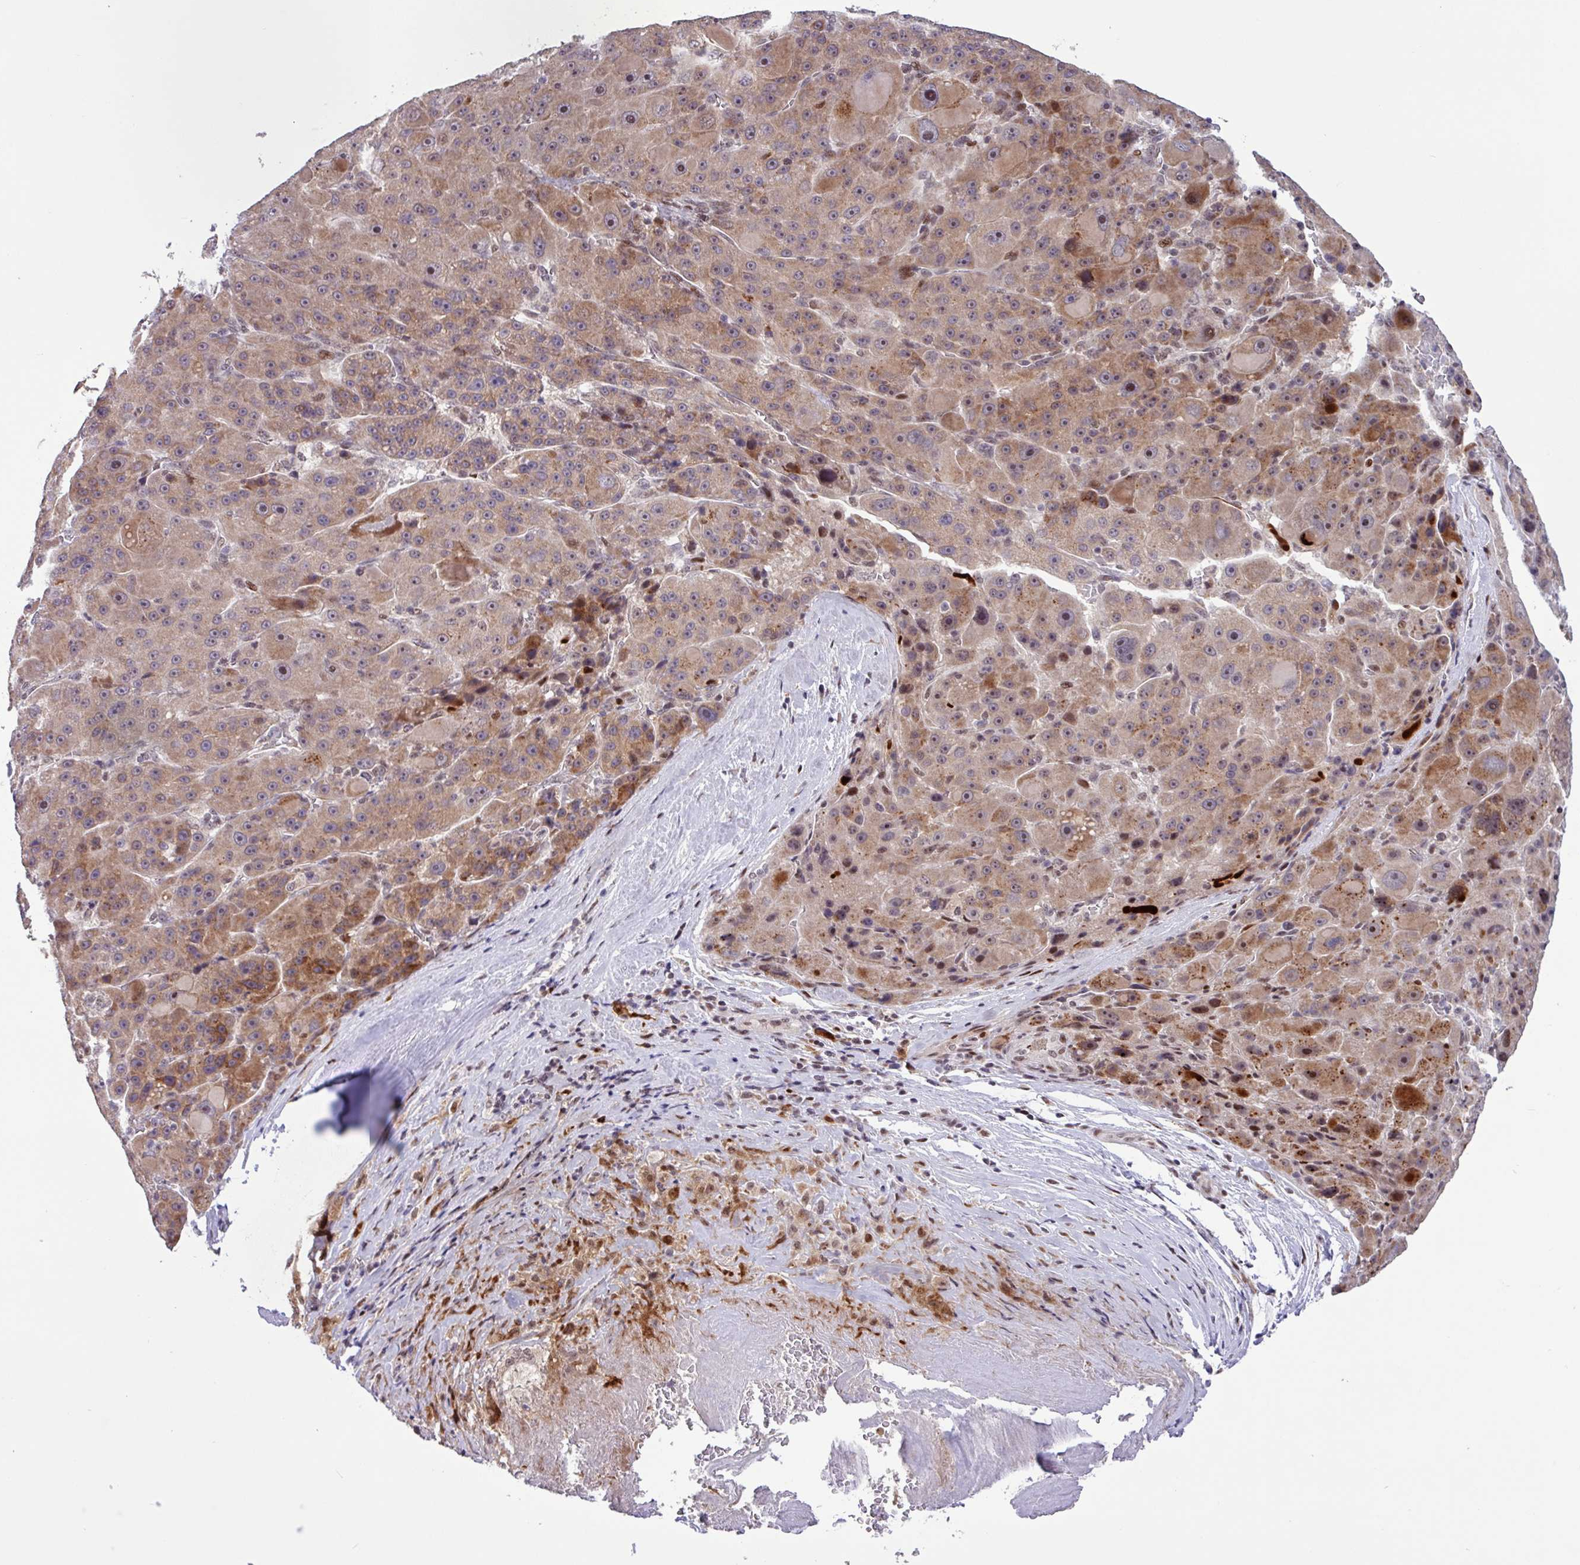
{"staining": {"intensity": "moderate", "quantity": ">75%", "location": "cytoplasmic/membranous,nuclear"}, "tissue": "liver cancer", "cell_type": "Tumor cells", "image_type": "cancer", "snomed": [{"axis": "morphology", "description": "Carcinoma, Hepatocellular, NOS"}, {"axis": "topography", "description": "Liver"}], "caption": "High-magnification brightfield microscopy of hepatocellular carcinoma (liver) stained with DAB (3,3'-diaminobenzidine) (brown) and counterstained with hematoxylin (blue). tumor cells exhibit moderate cytoplasmic/membranous and nuclear expression is appreciated in approximately>75% of cells.", "gene": "BRD3", "patient": {"sex": "male", "age": 76}}